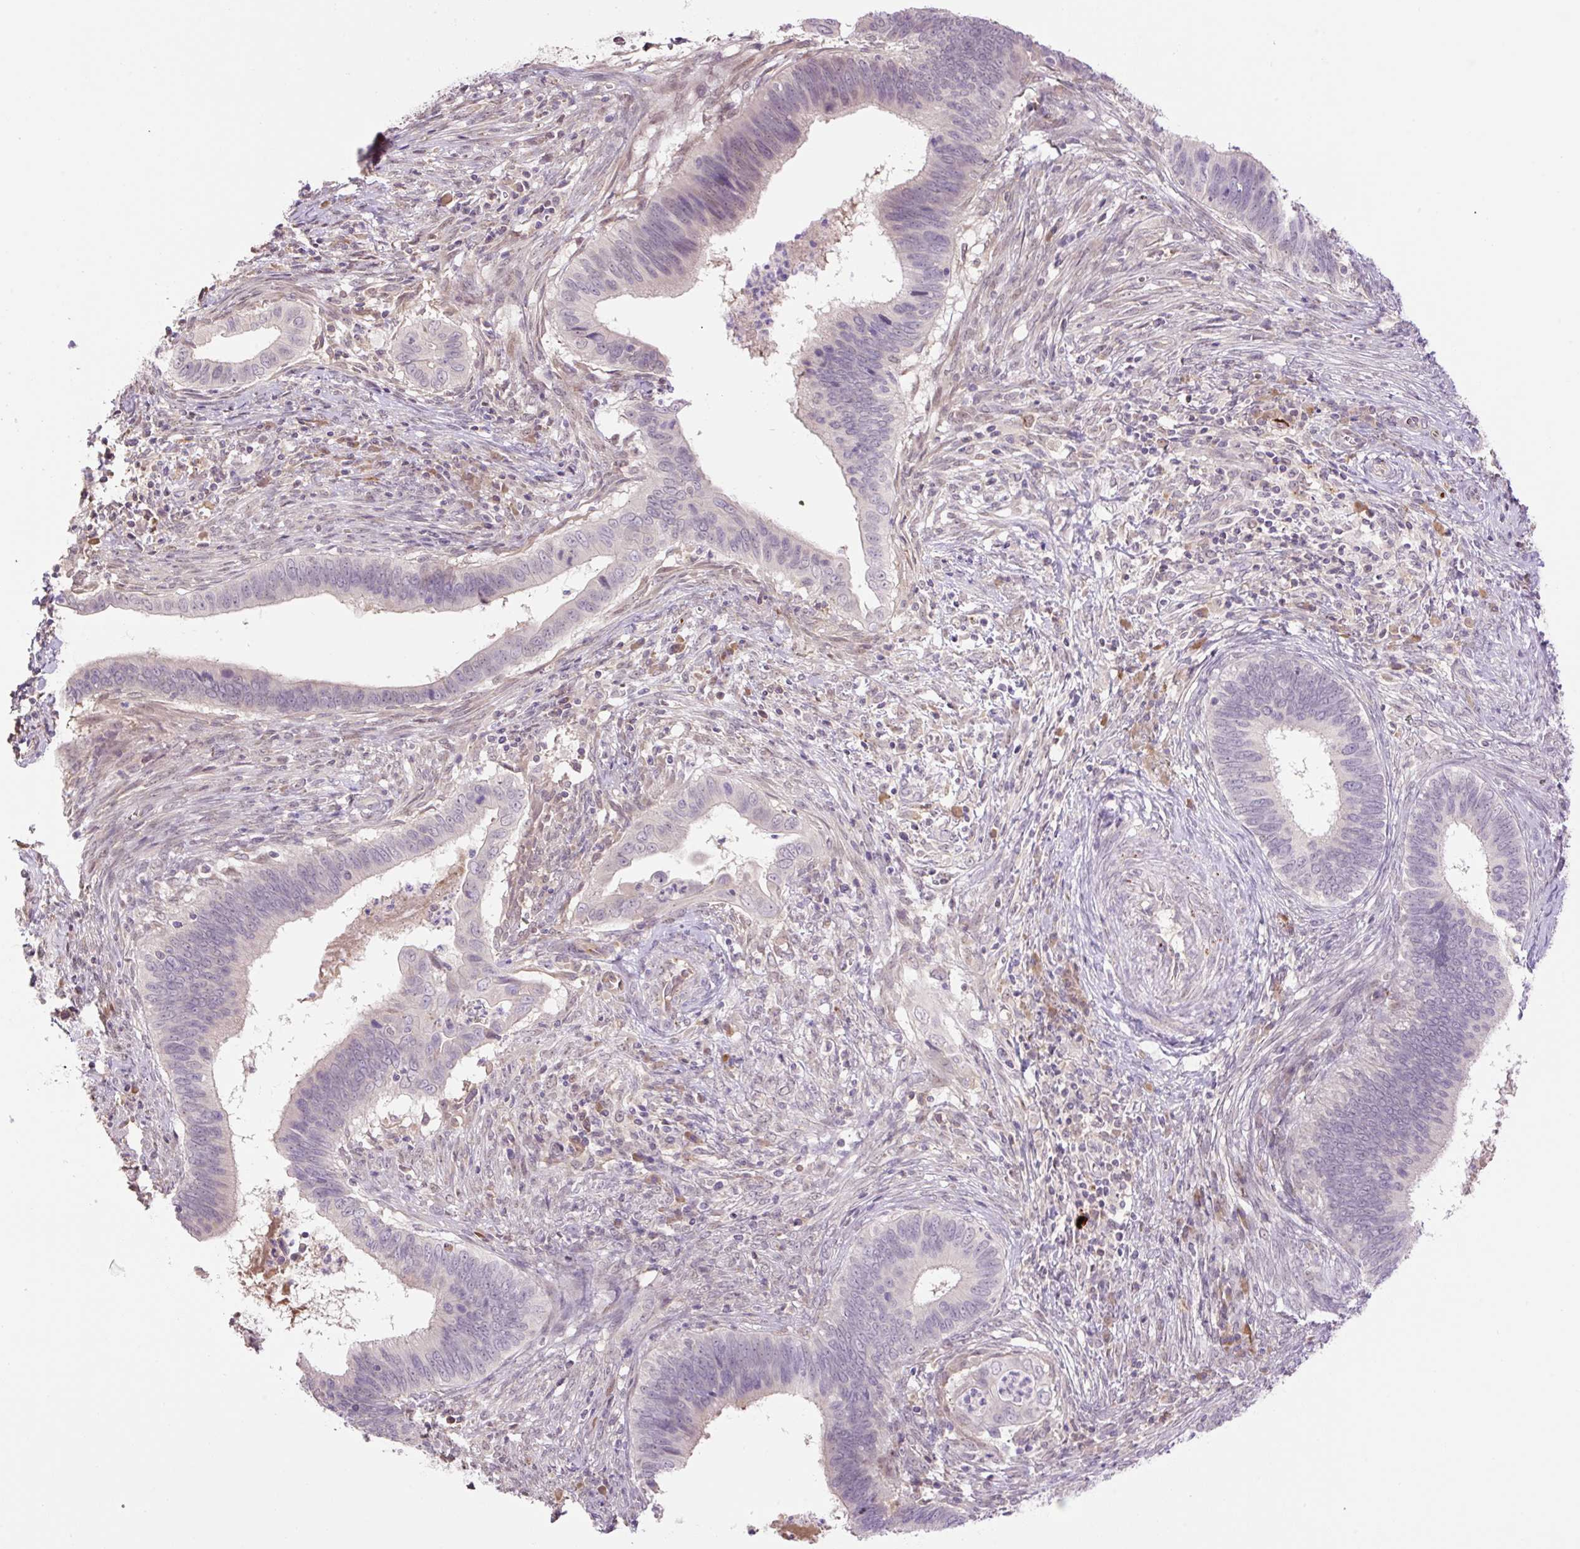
{"staining": {"intensity": "negative", "quantity": "none", "location": "none"}, "tissue": "cervical cancer", "cell_type": "Tumor cells", "image_type": "cancer", "snomed": [{"axis": "morphology", "description": "Adenocarcinoma, NOS"}, {"axis": "topography", "description": "Cervix"}], "caption": "This is a image of immunohistochemistry (IHC) staining of cervical cancer (adenocarcinoma), which shows no expression in tumor cells. (DAB immunohistochemistry (IHC) visualized using brightfield microscopy, high magnification).", "gene": "HABP4", "patient": {"sex": "female", "age": 42}}